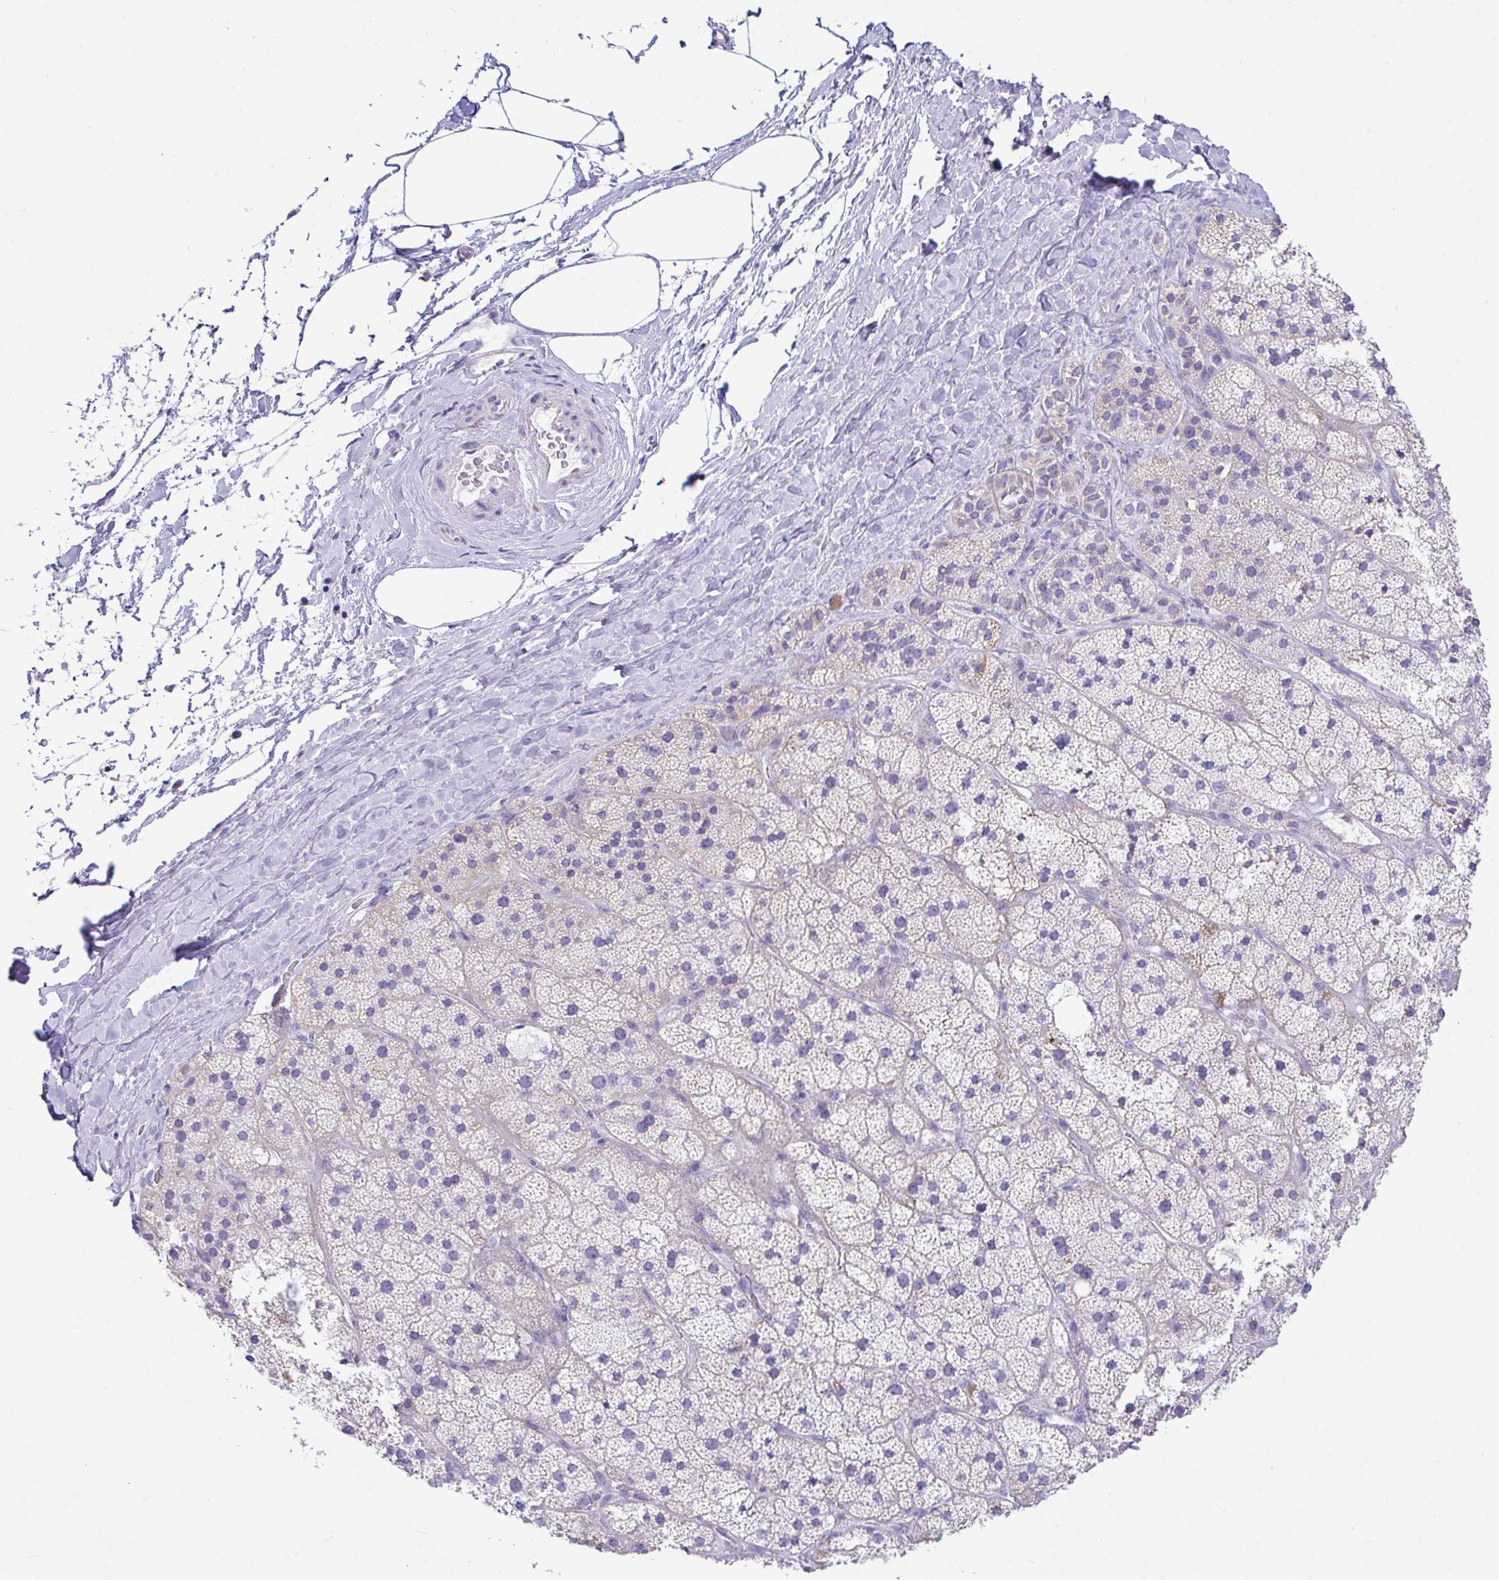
{"staining": {"intensity": "weak", "quantity": "<25%", "location": "cytoplasmic/membranous"}, "tissue": "adrenal gland", "cell_type": "Glandular cells", "image_type": "normal", "snomed": [{"axis": "morphology", "description": "Normal tissue, NOS"}, {"axis": "topography", "description": "Adrenal gland"}], "caption": "A high-resolution photomicrograph shows immunohistochemistry staining of normal adrenal gland, which shows no significant expression in glandular cells.", "gene": "NLRP8", "patient": {"sex": "male", "age": 57}}